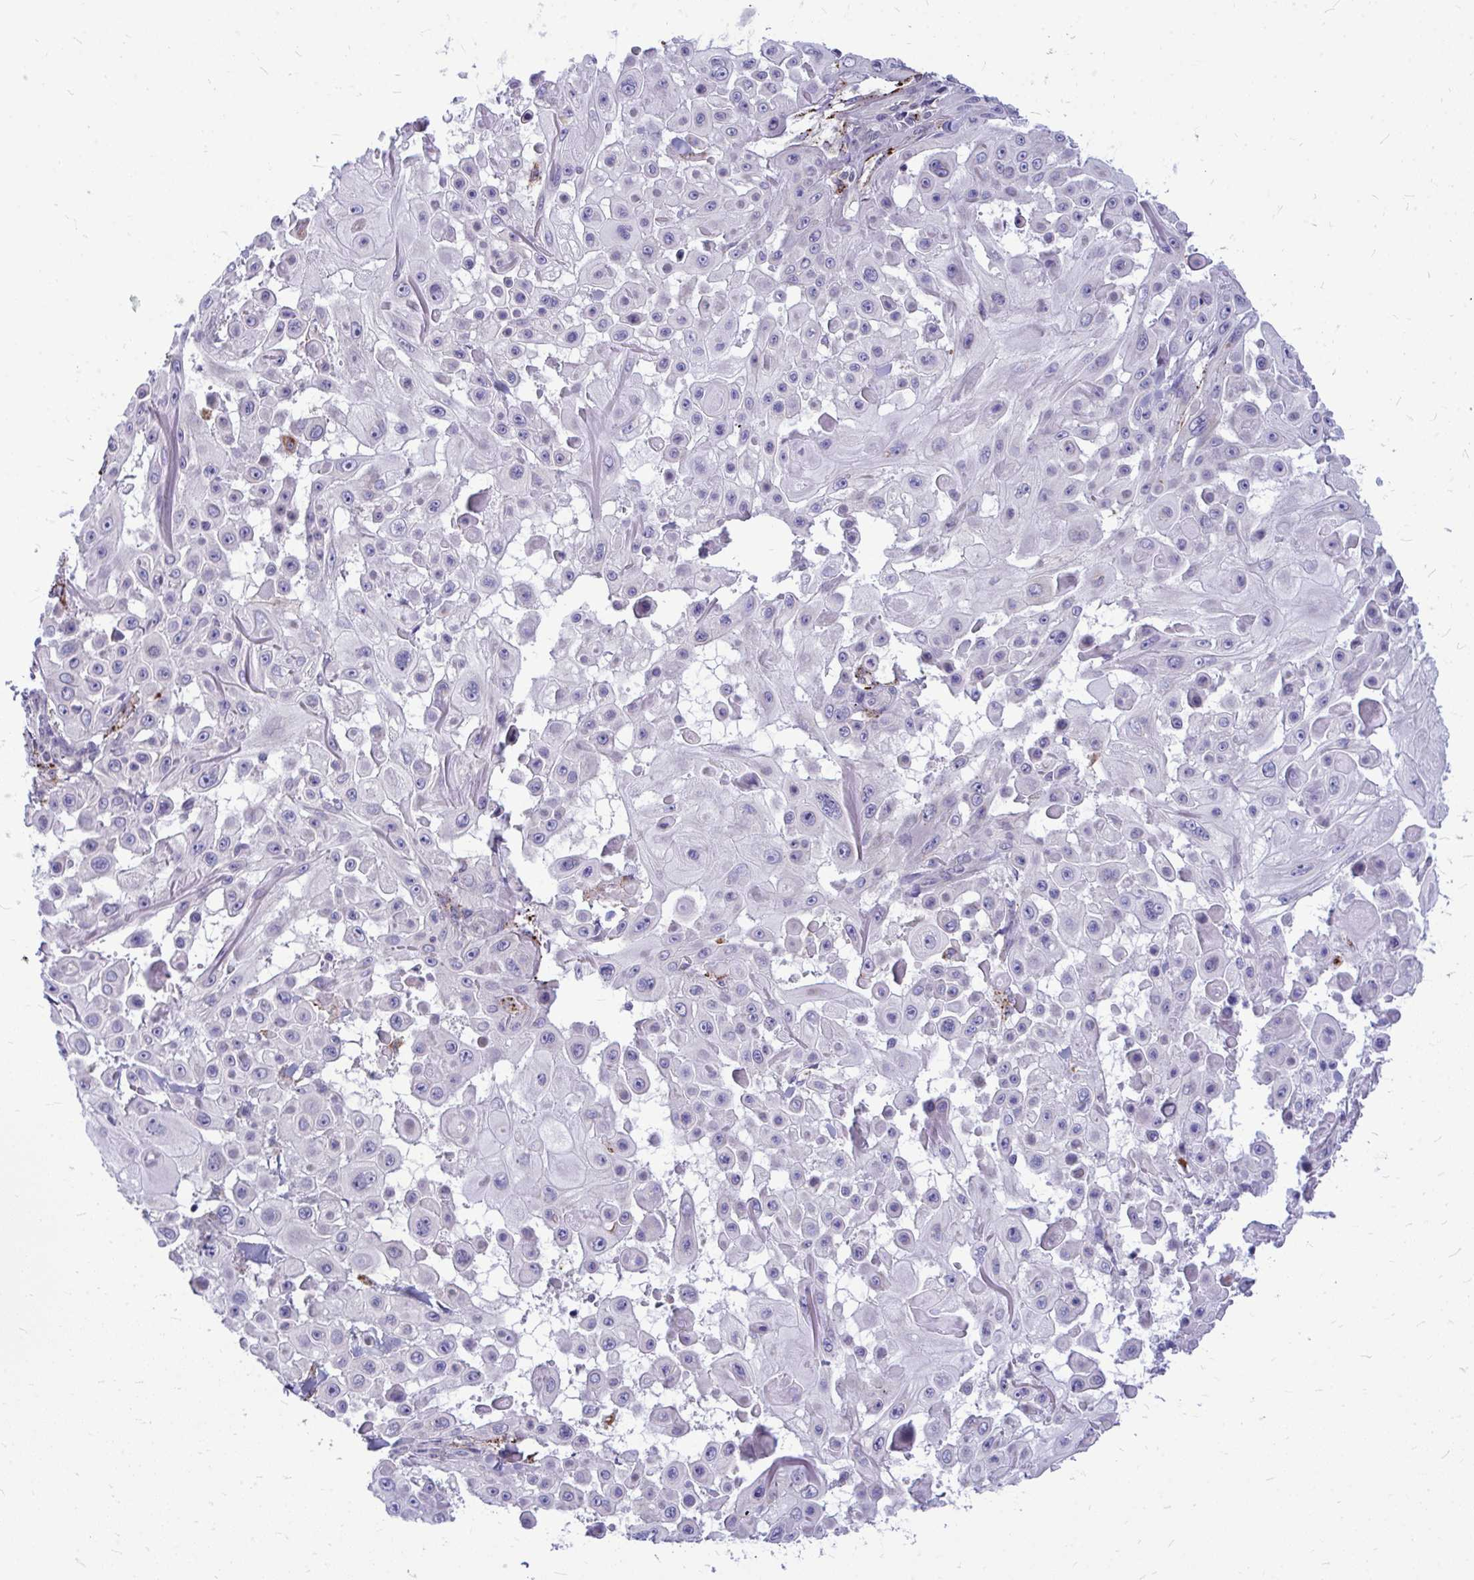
{"staining": {"intensity": "negative", "quantity": "none", "location": "none"}, "tissue": "skin cancer", "cell_type": "Tumor cells", "image_type": "cancer", "snomed": [{"axis": "morphology", "description": "Squamous cell carcinoma, NOS"}, {"axis": "topography", "description": "Skin"}], "caption": "Skin cancer was stained to show a protein in brown. There is no significant expression in tumor cells.", "gene": "ZSCAN25", "patient": {"sex": "male", "age": 91}}